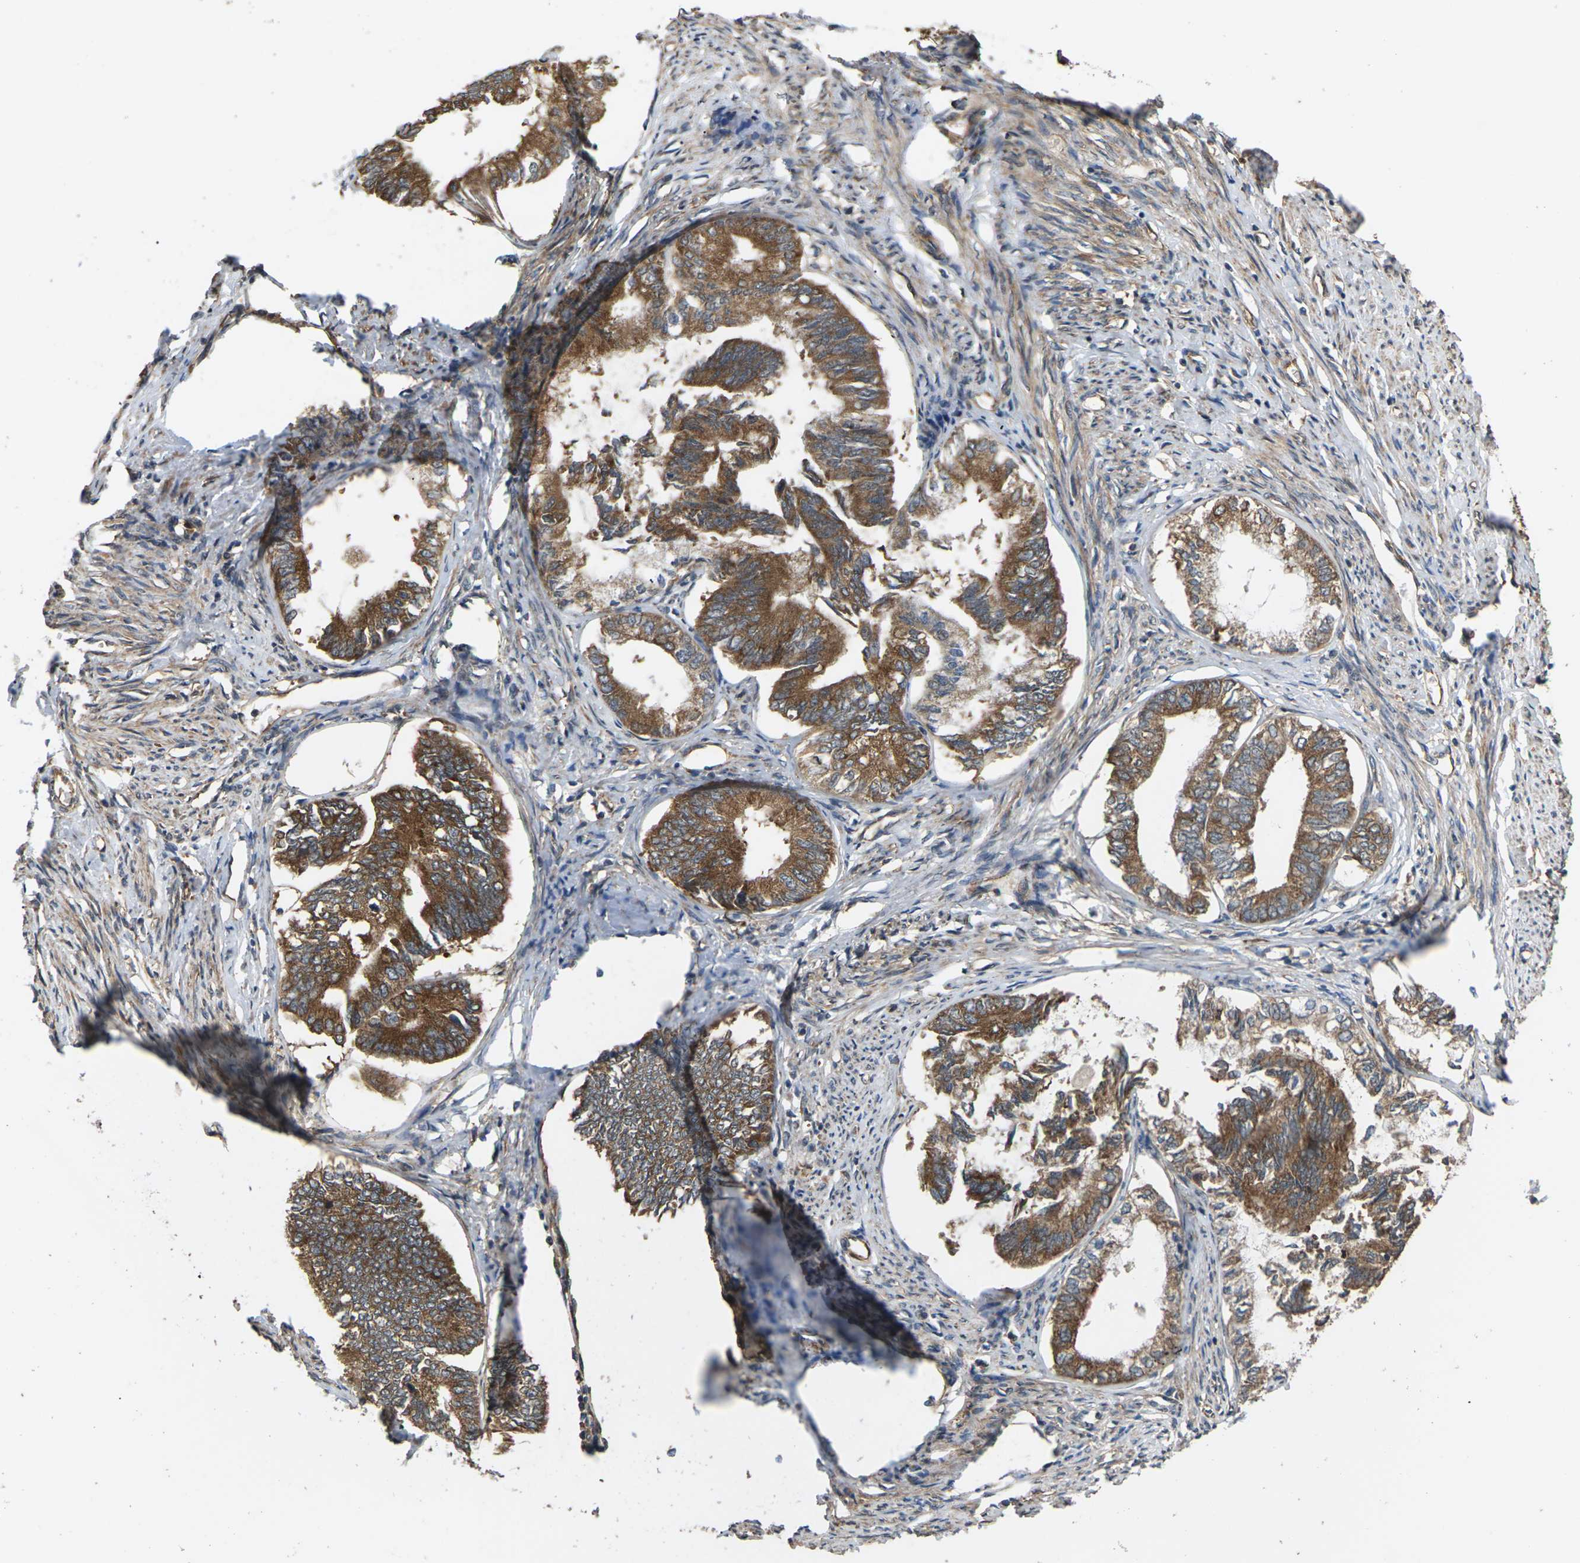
{"staining": {"intensity": "moderate", "quantity": ">75%", "location": "cytoplasmic/membranous"}, "tissue": "endometrial cancer", "cell_type": "Tumor cells", "image_type": "cancer", "snomed": [{"axis": "morphology", "description": "Adenocarcinoma, NOS"}, {"axis": "topography", "description": "Endometrium"}], "caption": "Human endometrial cancer stained with a protein marker exhibits moderate staining in tumor cells.", "gene": "NRAS", "patient": {"sex": "female", "age": 86}}